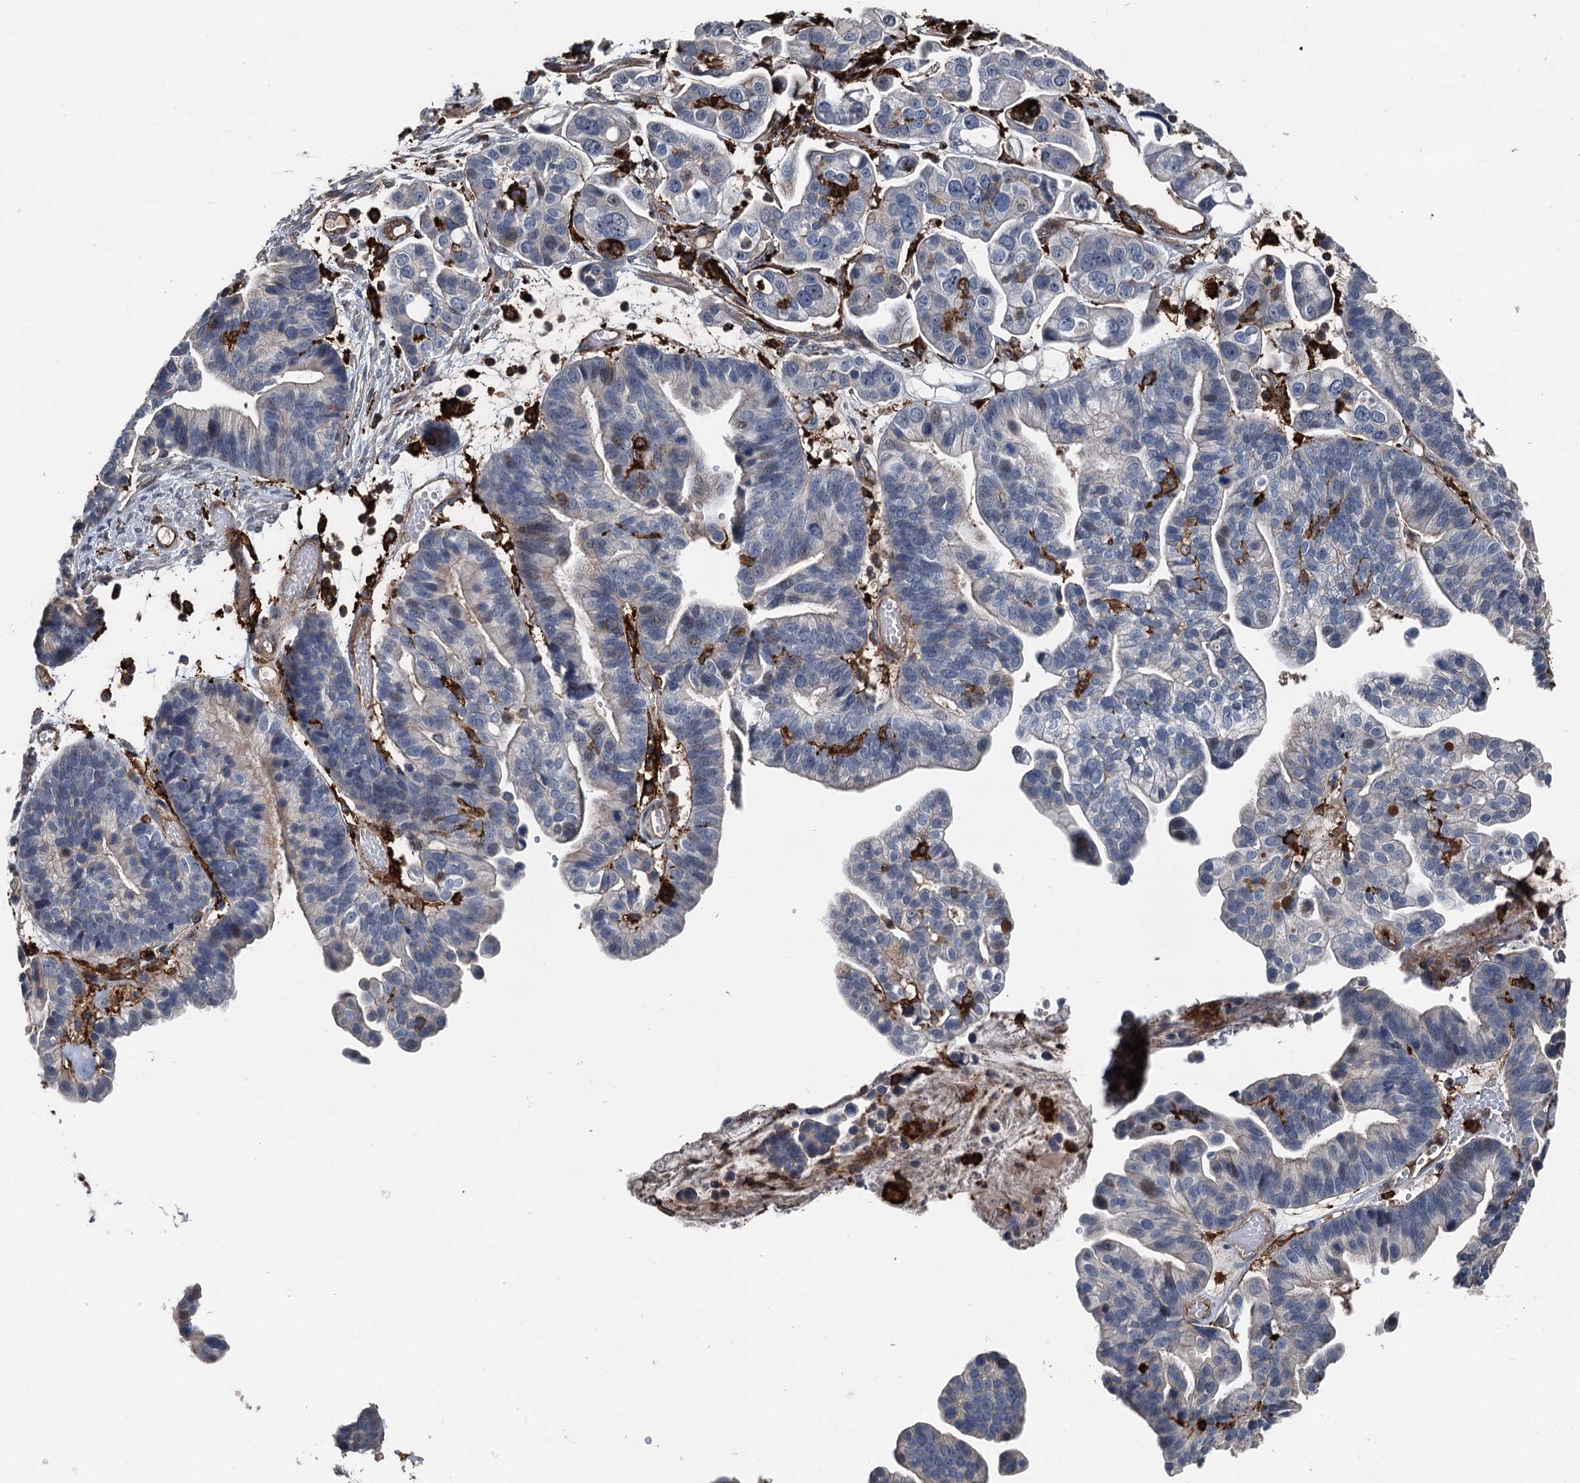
{"staining": {"intensity": "negative", "quantity": "none", "location": "none"}, "tissue": "ovarian cancer", "cell_type": "Tumor cells", "image_type": "cancer", "snomed": [{"axis": "morphology", "description": "Cystadenocarcinoma, serous, NOS"}, {"axis": "topography", "description": "Ovary"}], "caption": "Immunohistochemistry histopathology image of neoplastic tissue: human ovarian serous cystadenocarcinoma stained with DAB displays no significant protein positivity in tumor cells.", "gene": "PLEKHO2", "patient": {"sex": "female", "age": 56}}